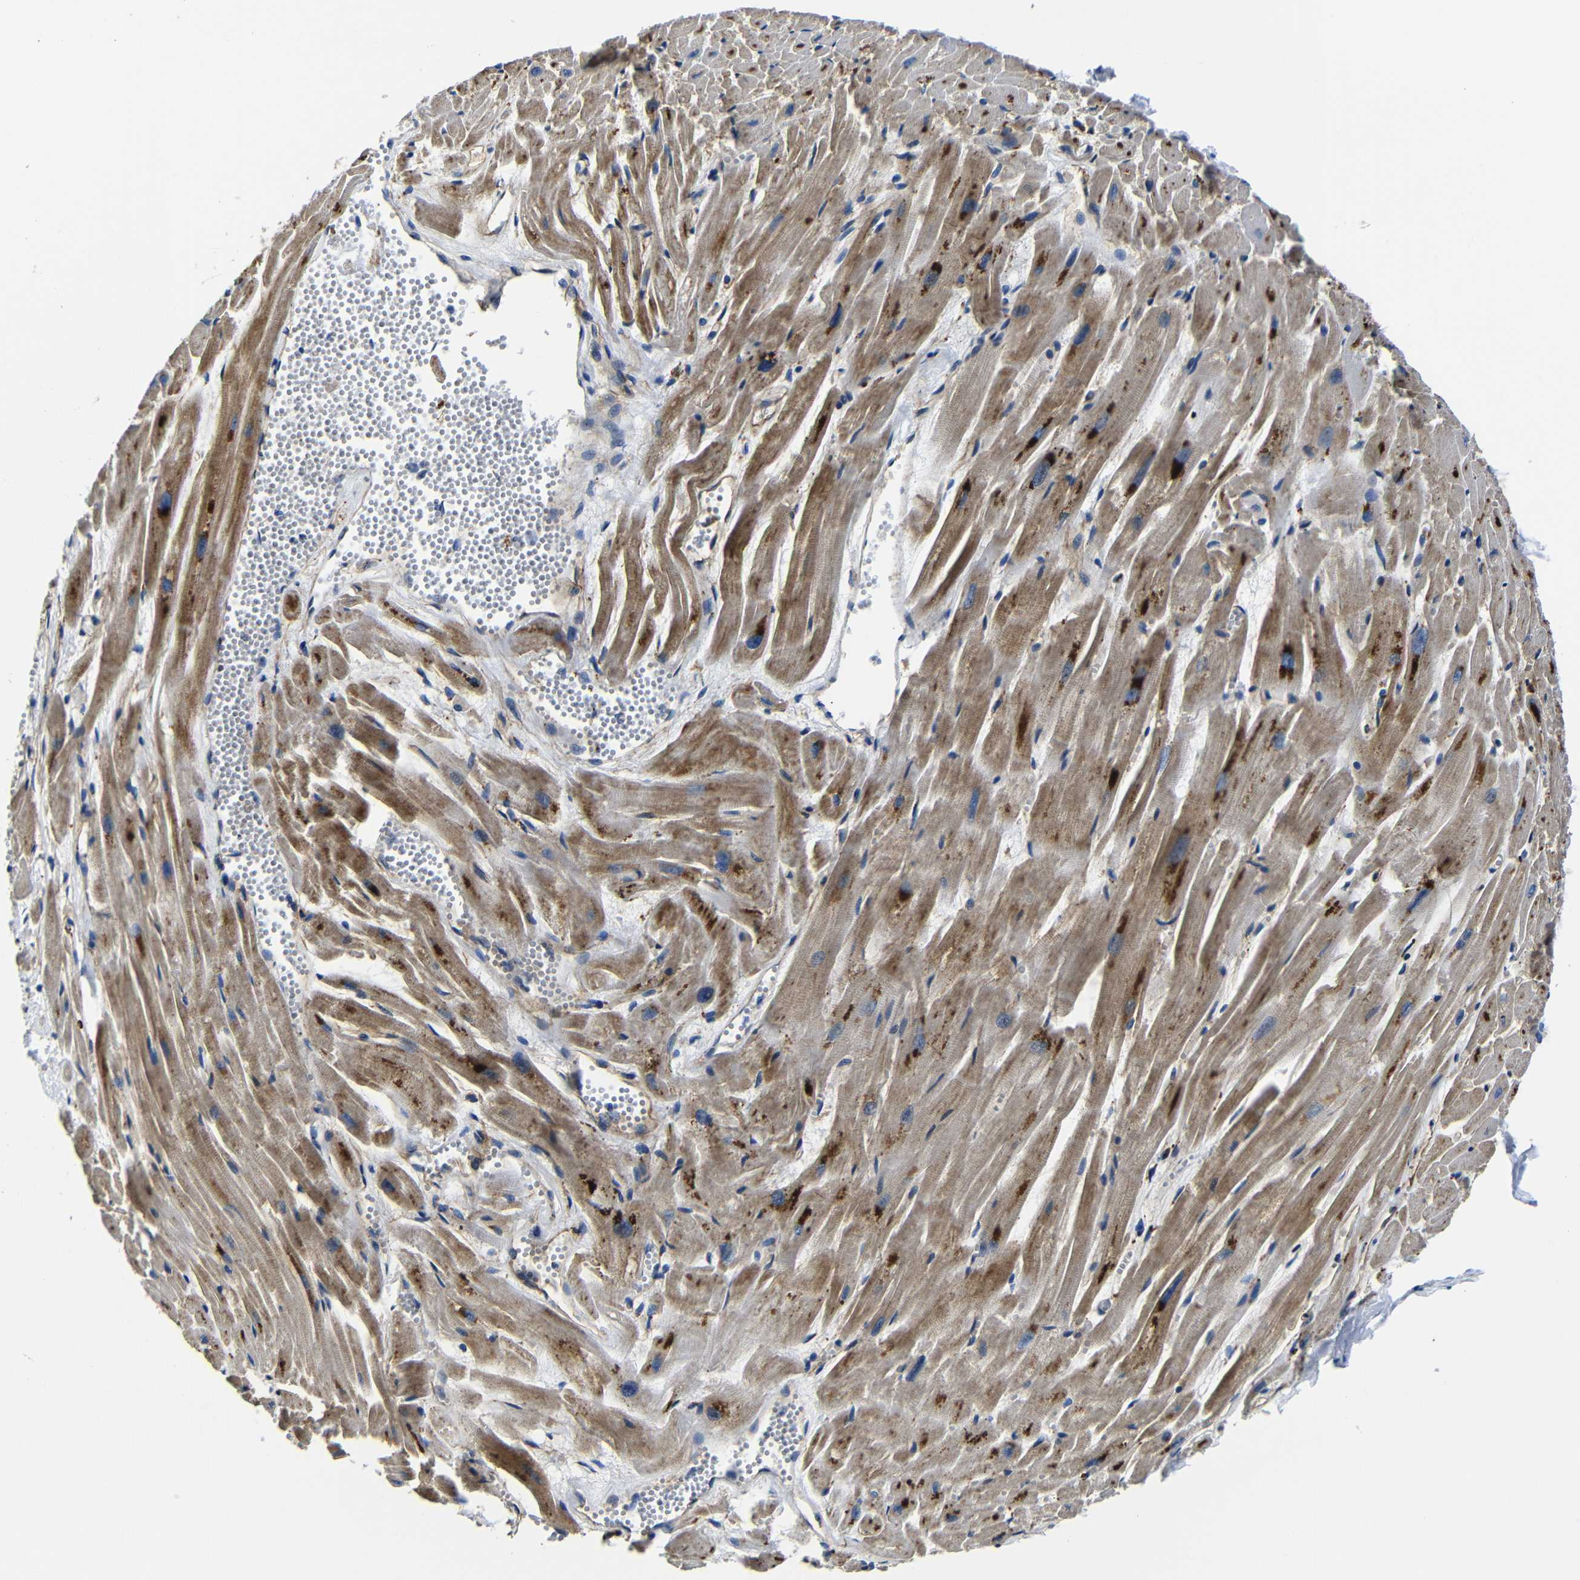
{"staining": {"intensity": "moderate", "quantity": ">75%", "location": "cytoplasmic/membranous"}, "tissue": "heart muscle", "cell_type": "Cardiomyocytes", "image_type": "normal", "snomed": [{"axis": "morphology", "description": "Normal tissue, NOS"}, {"axis": "topography", "description": "Heart"}], "caption": "Immunohistochemical staining of normal human heart muscle exhibits moderate cytoplasmic/membranous protein staining in about >75% of cardiomyocytes.", "gene": "GIMAP2", "patient": {"sex": "female", "age": 19}}